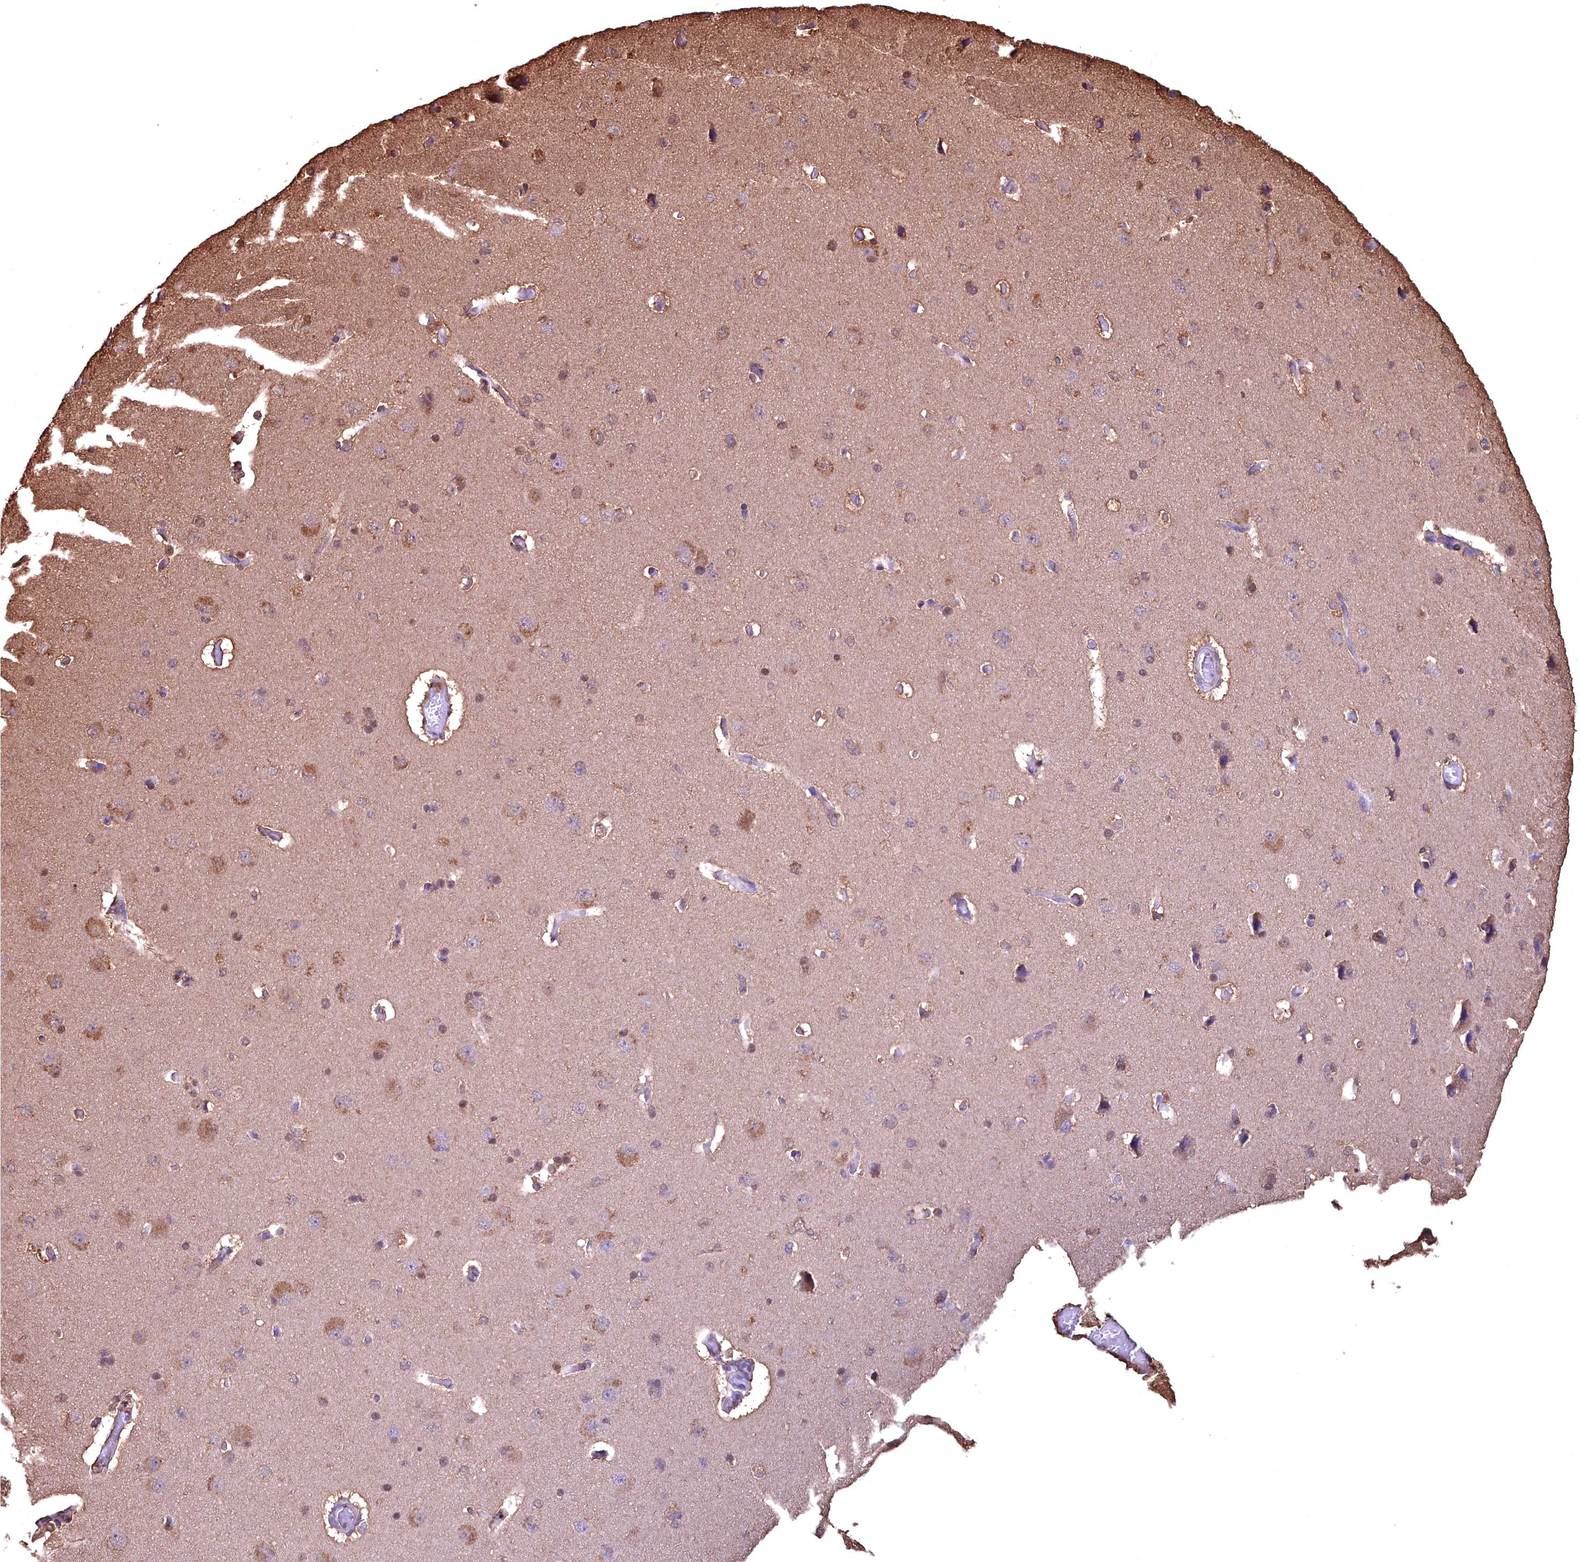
{"staining": {"intensity": "moderate", "quantity": "<25%", "location": "cytoplasmic/membranous"}, "tissue": "cerebral cortex", "cell_type": "Endothelial cells", "image_type": "normal", "snomed": [{"axis": "morphology", "description": "Normal tissue, NOS"}, {"axis": "topography", "description": "Cerebral cortex"}], "caption": "High-magnification brightfield microscopy of normal cerebral cortex stained with DAB (3,3'-diaminobenzidine) (brown) and counterstained with hematoxylin (blue). endothelial cells exhibit moderate cytoplasmic/membranous positivity is seen in about<25% of cells. (DAB (3,3'-diaminobenzidine) IHC with brightfield microscopy, high magnification).", "gene": "GAPDH", "patient": {"sex": "male", "age": 62}}